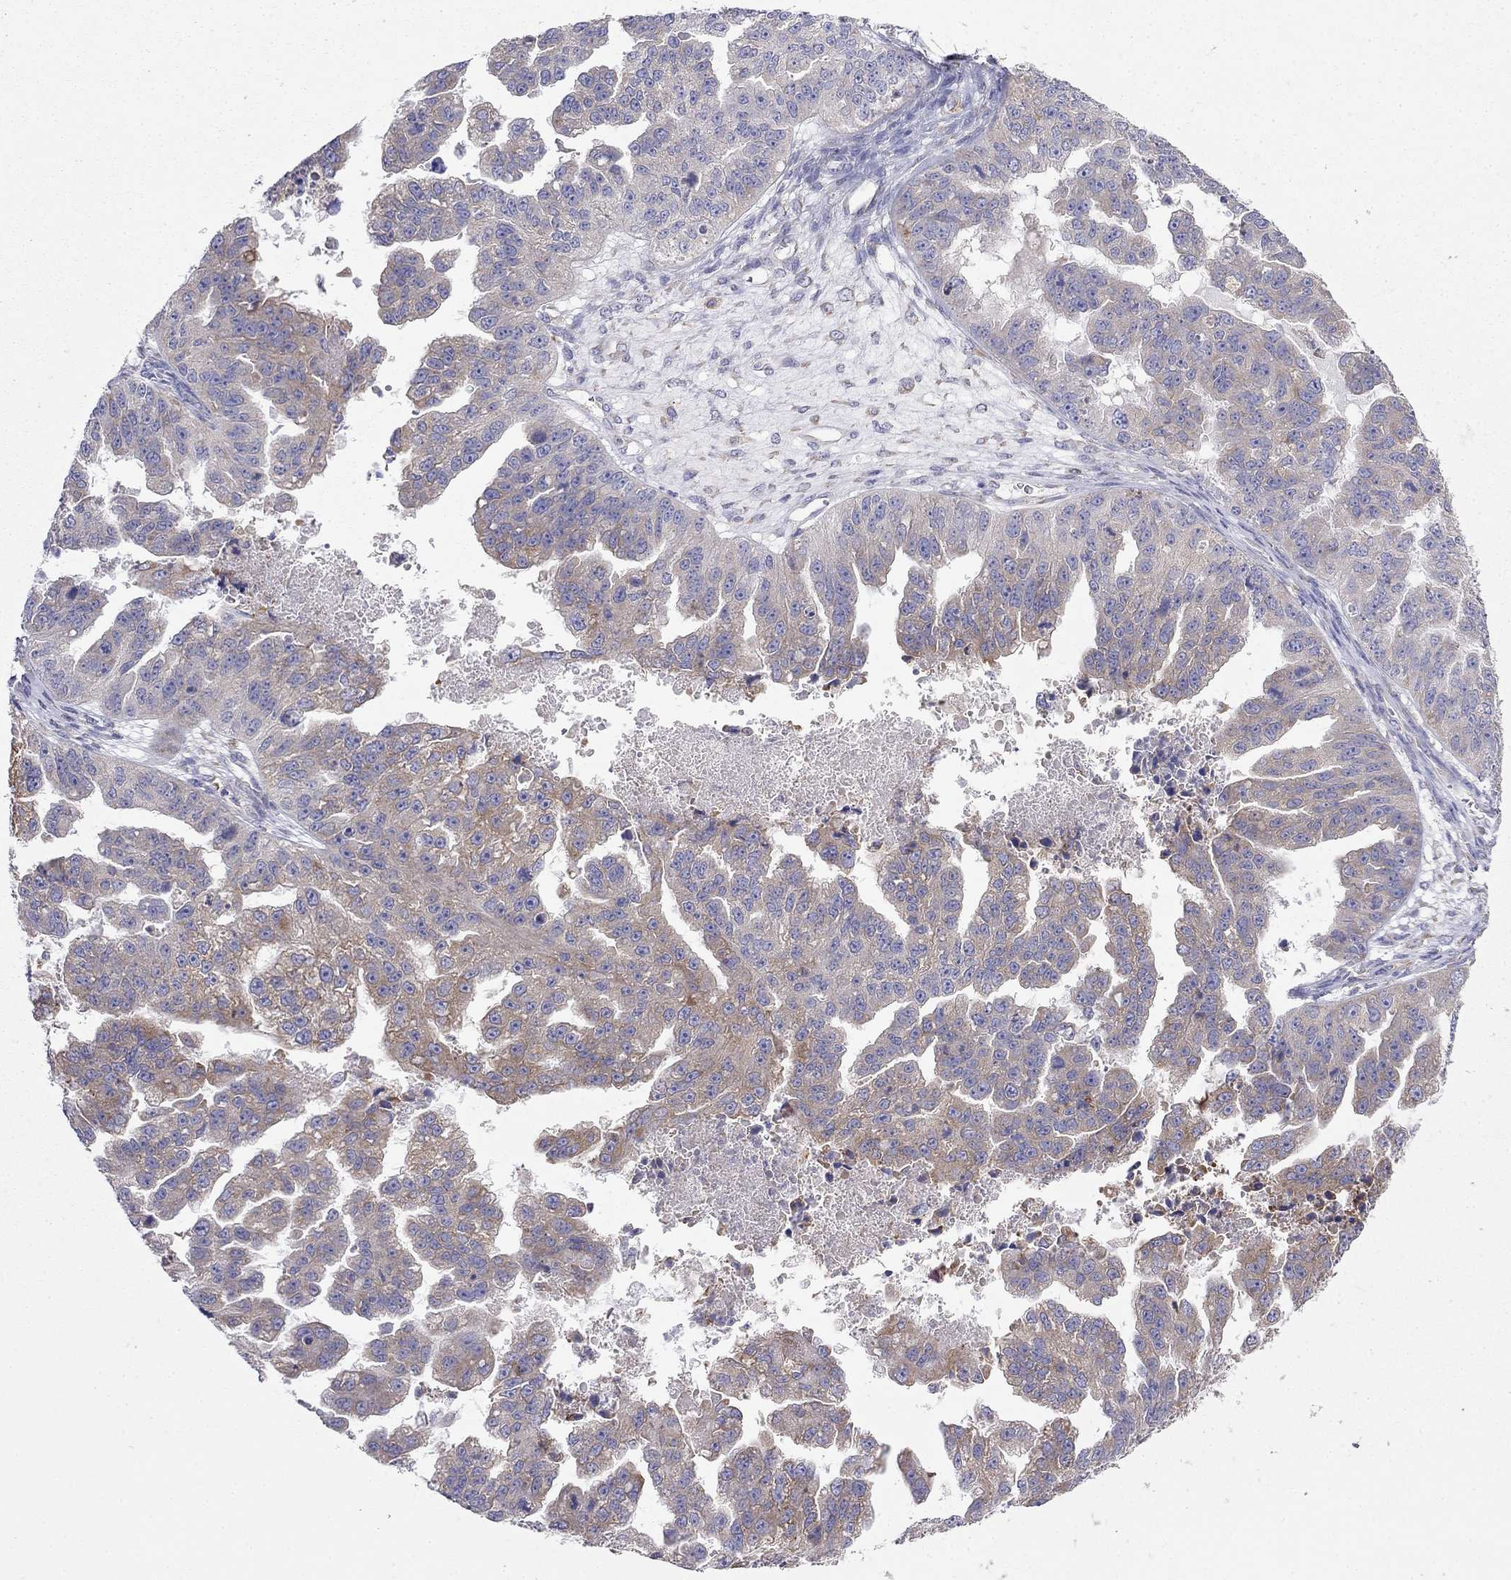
{"staining": {"intensity": "moderate", "quantity": "25%-75%", "location": "cytoplasmic/membranous"}, "tissue": "ovarian cancer", "cell_type": "Tumor cells", "image_type": "cancer", "snomed": [{"axis": "morphology", "description": "Cystadenocarcinoma, serous, NOS"}, {"axis": "topography", "description": "Ovary"}], "caption": "Protein expression analysis of human ovarian cancer (serous cystadenocarcinoma) reveals moderate cytoplasmic/membranous staining in approximately 25%-75% of tumor cells. The protein is shown in brown color, while the nuclei are stained blue.", "gene": "LONRF2", "patient": {"sex": "female", "age": 58}}